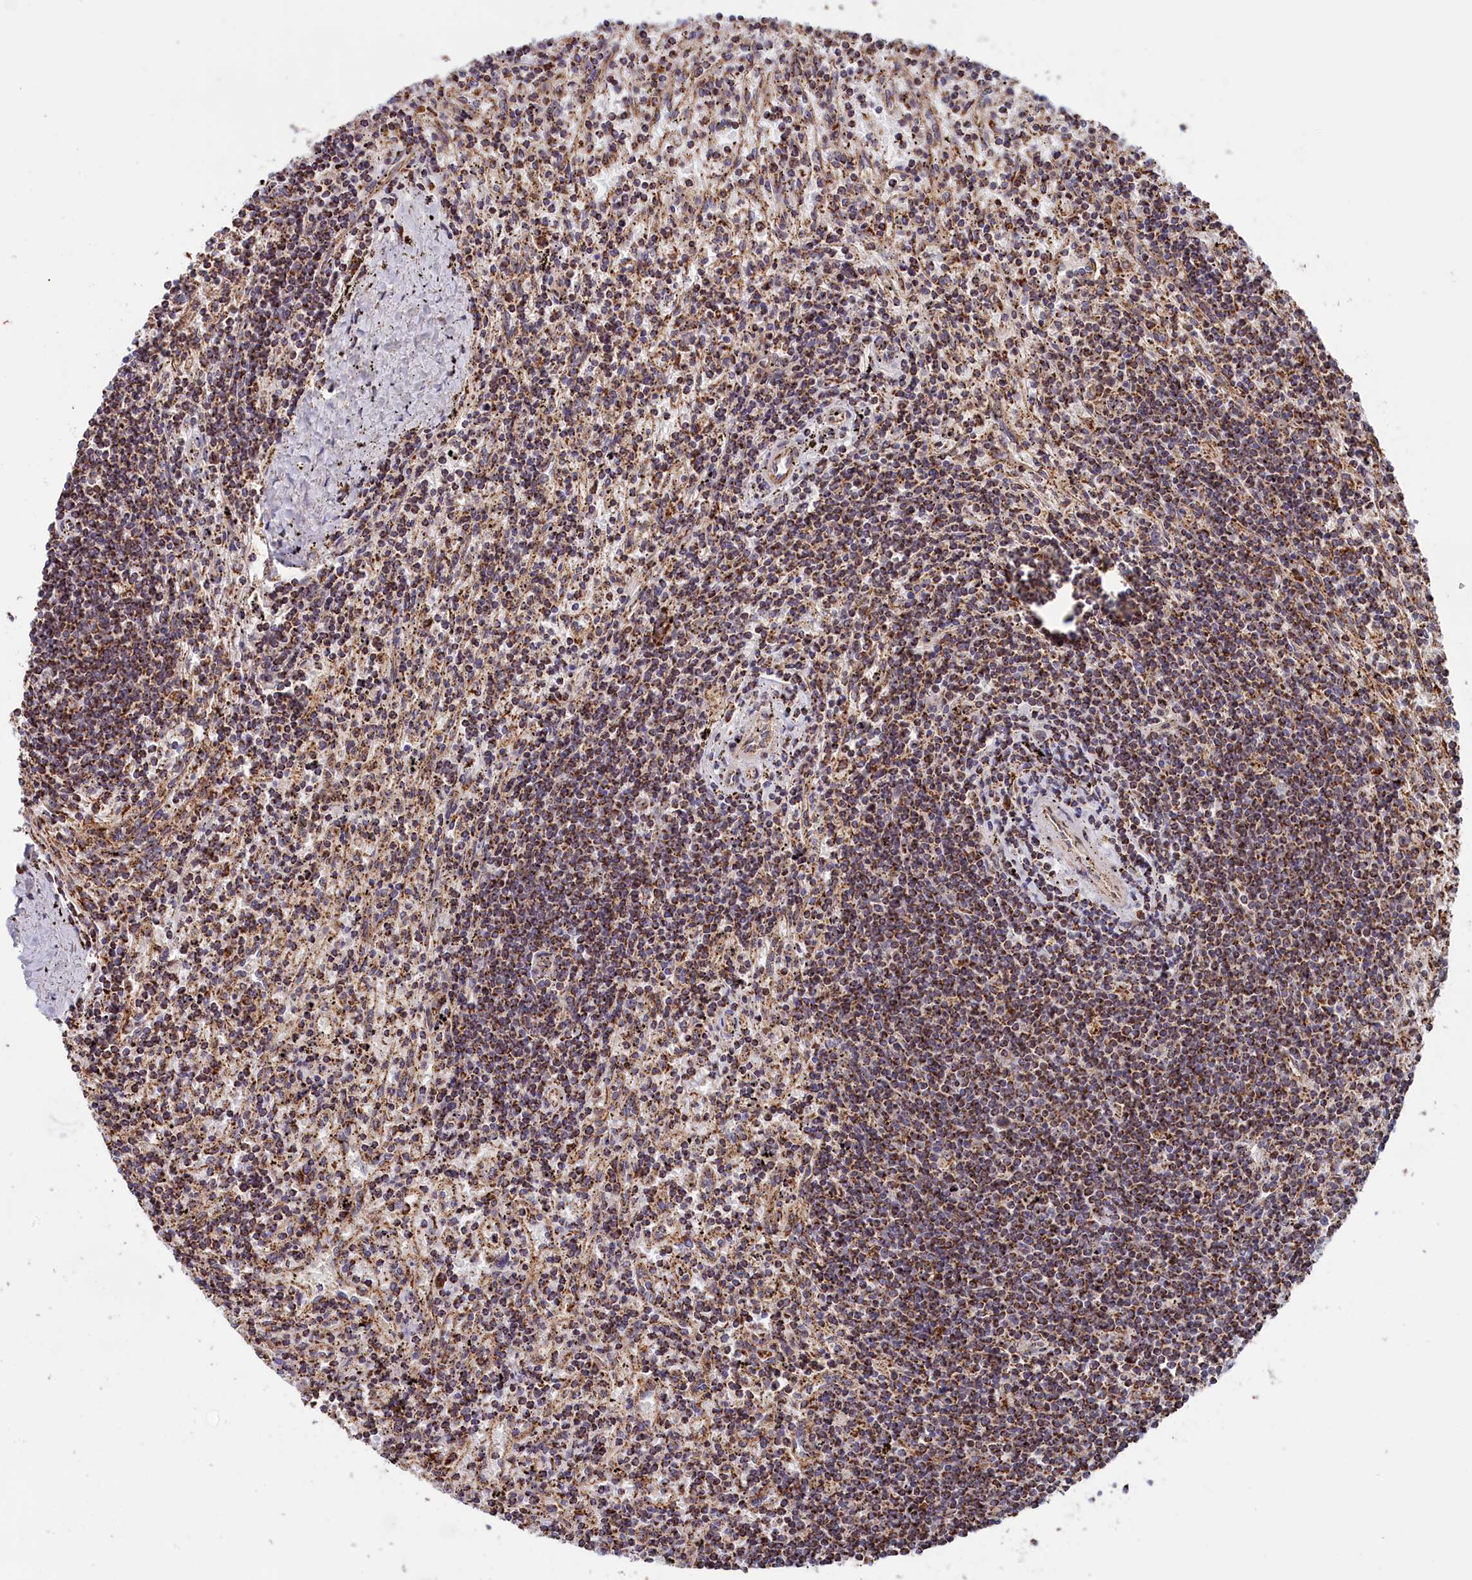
{"staining": {"intensity": "moderate", "quantity": ">75%", "location": "cytoplasmic/membranous"}, "tissue": "lymphoma", "cell_type": "Tumor cells", "image_type": "cancer", "snomed": [{"axis": "morphology", "description": "Malignant lymphoma, non-Hodgkin's type, Low grade"}, {"axis": "topography", "description": "Spleen"}], "caption": "Tumor cells exhibit medium levels of moderate cytoplasmic/membranous positivity in about >75% of cells in lymphoma.", "gene": "MACROD1", "patient": {"sex": "male", "age": 76}}